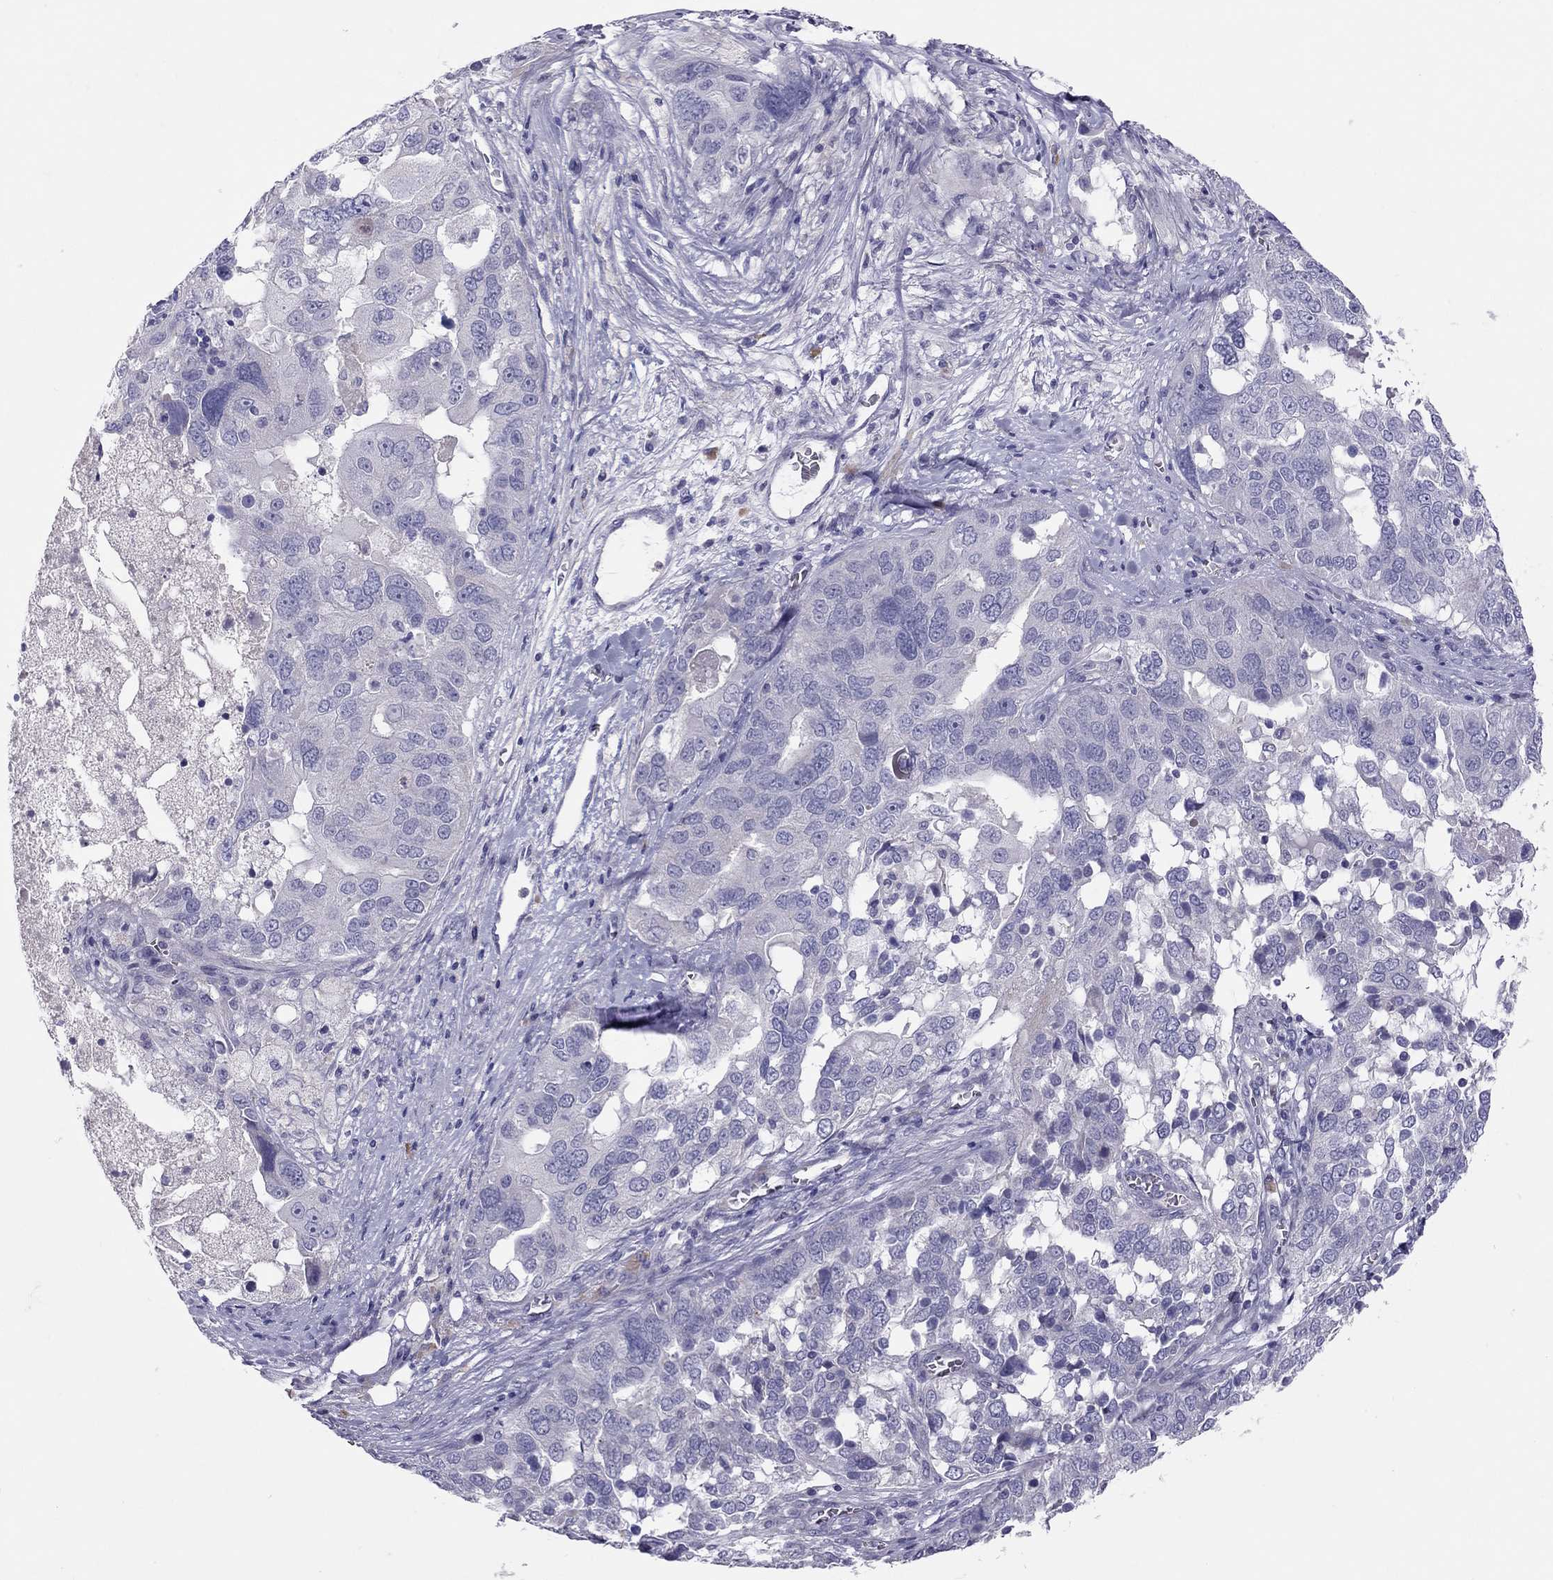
{"staining": {"intensity": "negative", "quantity": "none", "location": "none"}, "tissue": "ovarian cancer", "cell_type": "Tumor cells", "image_type": "cancer", "snomed": [{"axis": "morphology", "description": "Carcinoma, endometroid"}, {"axis": "topography", "description": "Soft tissue"}, {"axis": "topography", "description": "Ovary"}], "caption": "IHC micrograph of ovarian endometroid carcinoma stained for a protein (brown), which demonstrates no expression in tumor cells. (DAB (3,3'-diaminobenzidine) IHC with hematoxylin counter stain).", "gene": "FRMD1", "patient": {"sex": "female", "age": 52}}